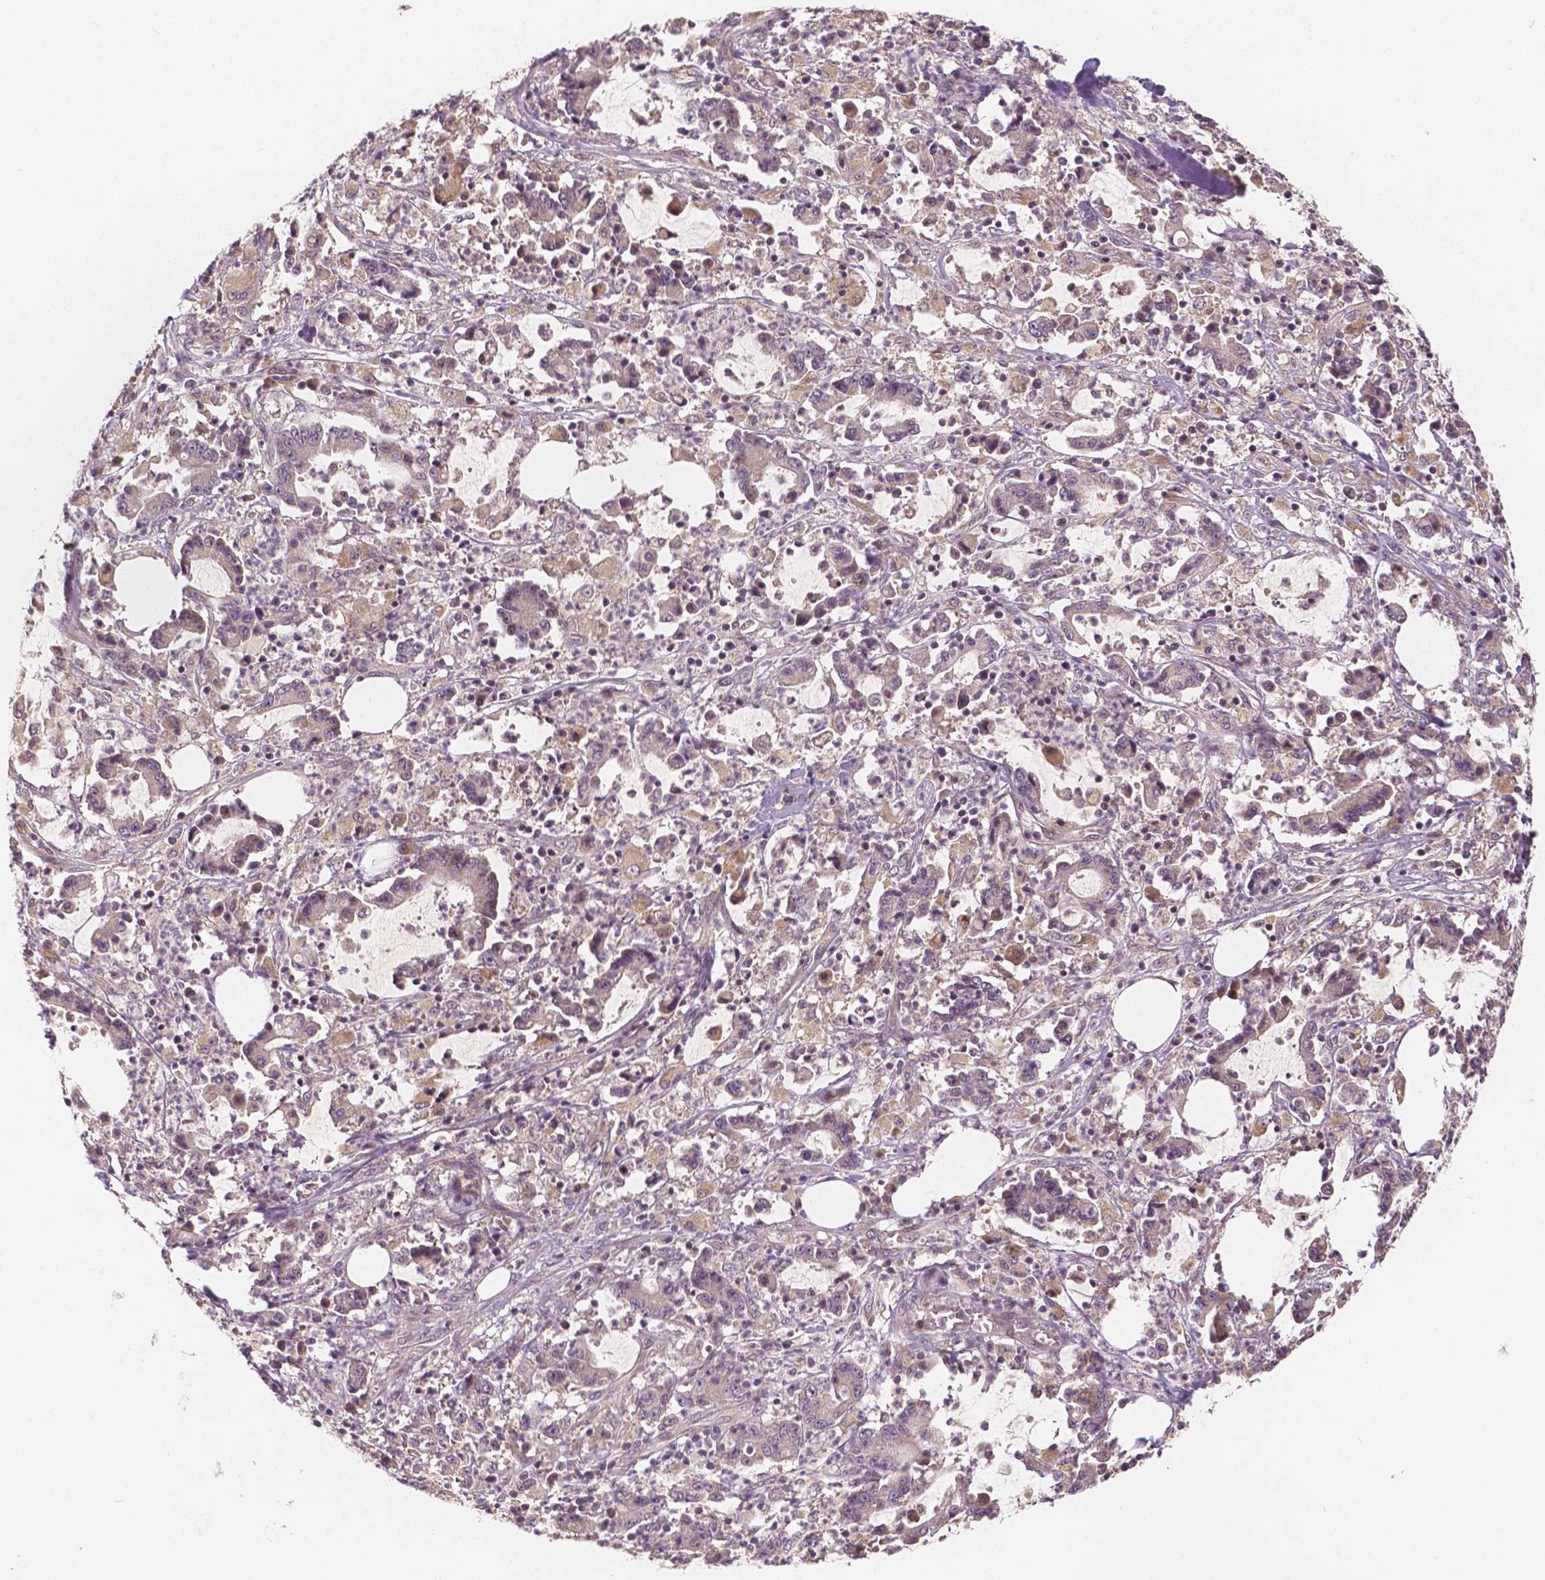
{"staining": {"intensity": "negative", "quantity": "none", "location": "none"}, "tissue": "stomach cancer", "cell_type": "Tumor cells", "image_type": "cancer", "snomed": [{"axis": "morphology", "description": "Adenocarcinoma, NOS"}, {"axis": "topography", "description": "Stomach, upper"}], "caption": "A high-resolution image shows immunohistochemistry staining of adenocarcinoma (stomach), which exhibits no significant positivity in tumor cells. (Brightfield microscopy of DAB IHC at high magnification).", "gene": "SNX12", "patient": {"sex": "male", "age": 68}}